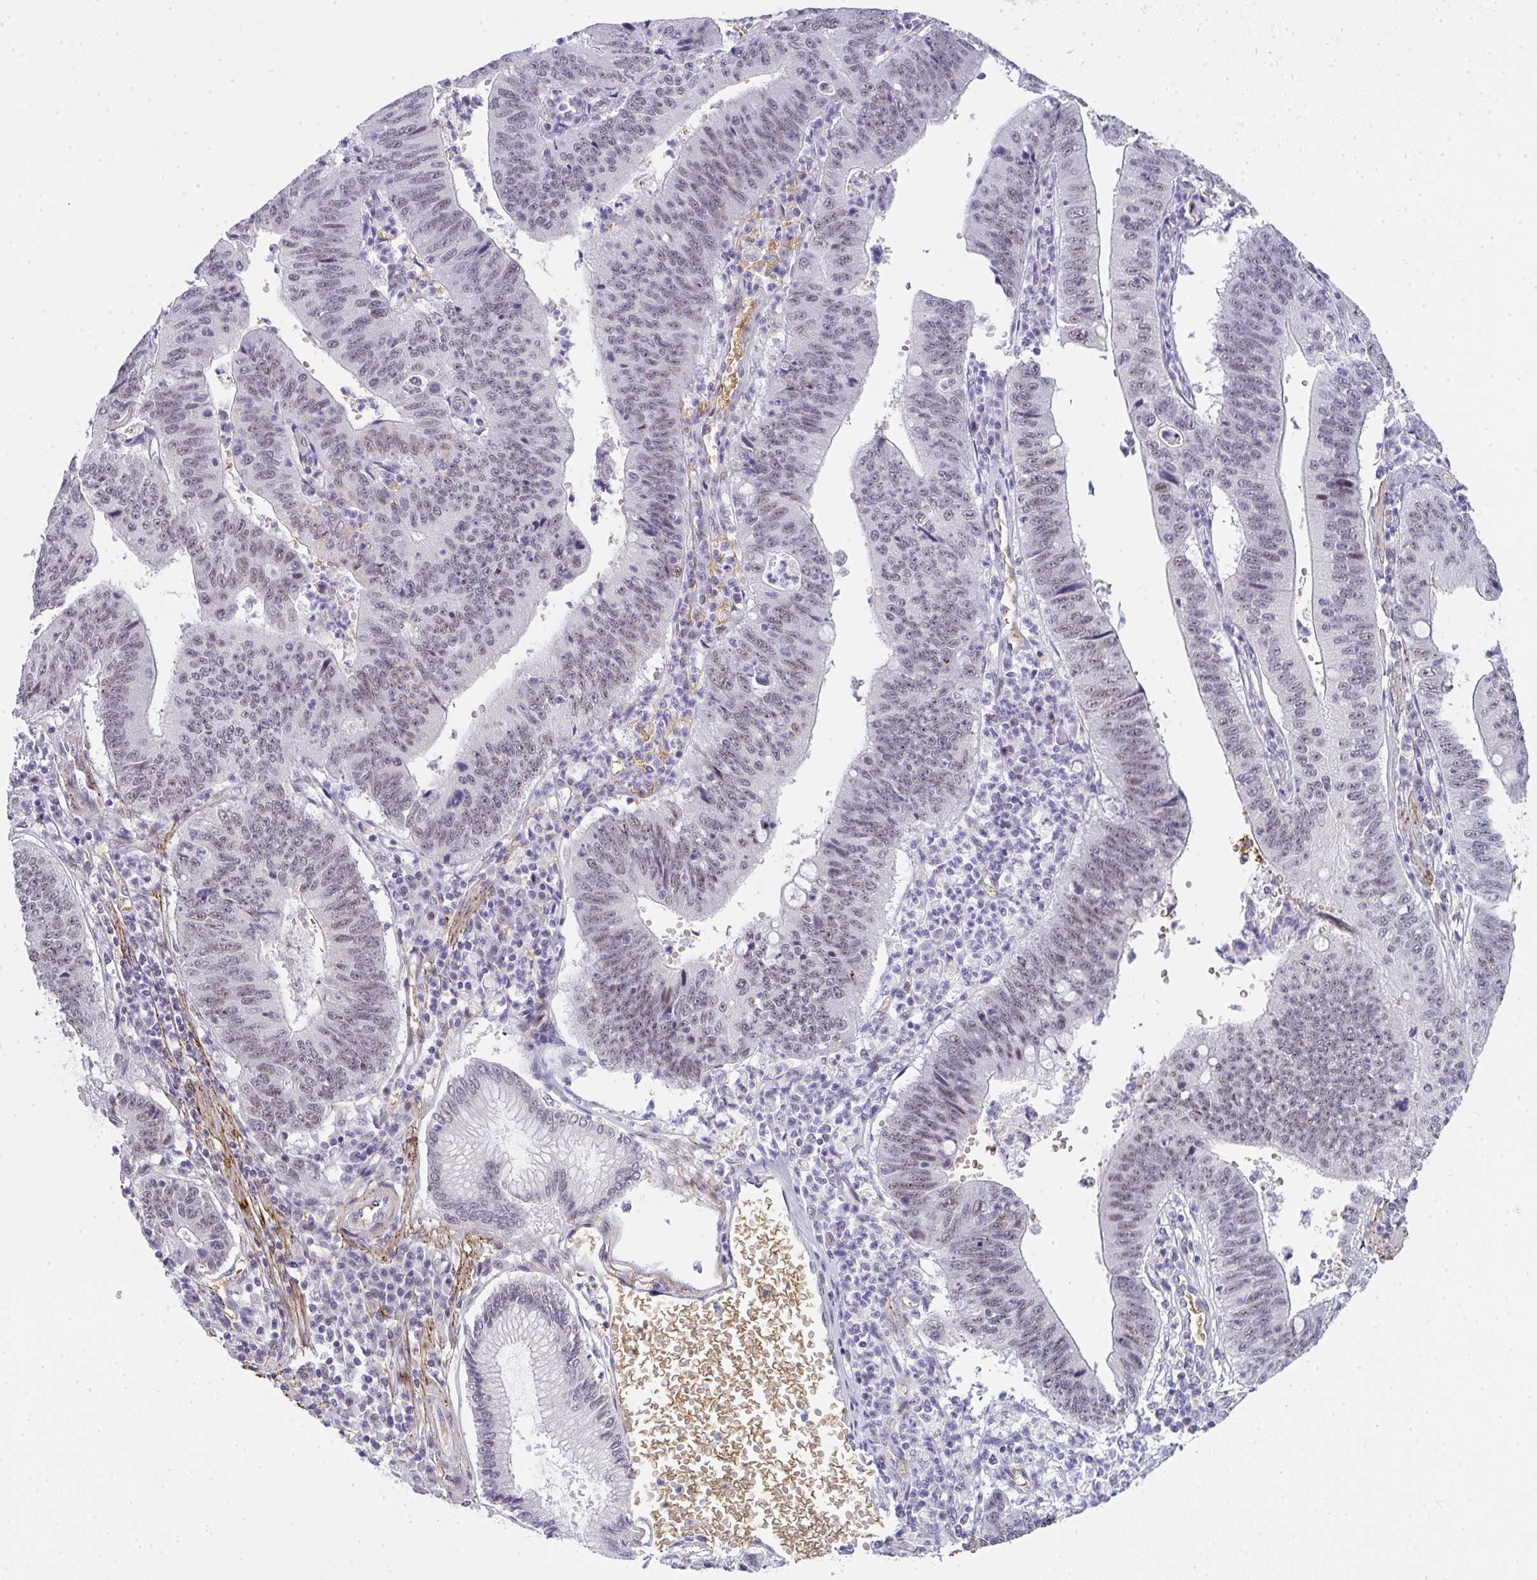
{"staining": {"intensity": "weak", "quantity": "25%-75%", "location": "nuclear"}, "tissue": "stomach cancer", "cell_type": "Tumor cells", "image_type": "cancer", "snomed": [{"axis": "morphology", "description": "Adenocarcinoma, NOS"}, {"axis": "topography", "description": "Stomach"}], "caption": "Adenocarcinoma (stomach) stained with a protein marker shows weak staining in tumor cells.", "gene": "TNMD", "patient": {"sex": "male", "age": 59}}